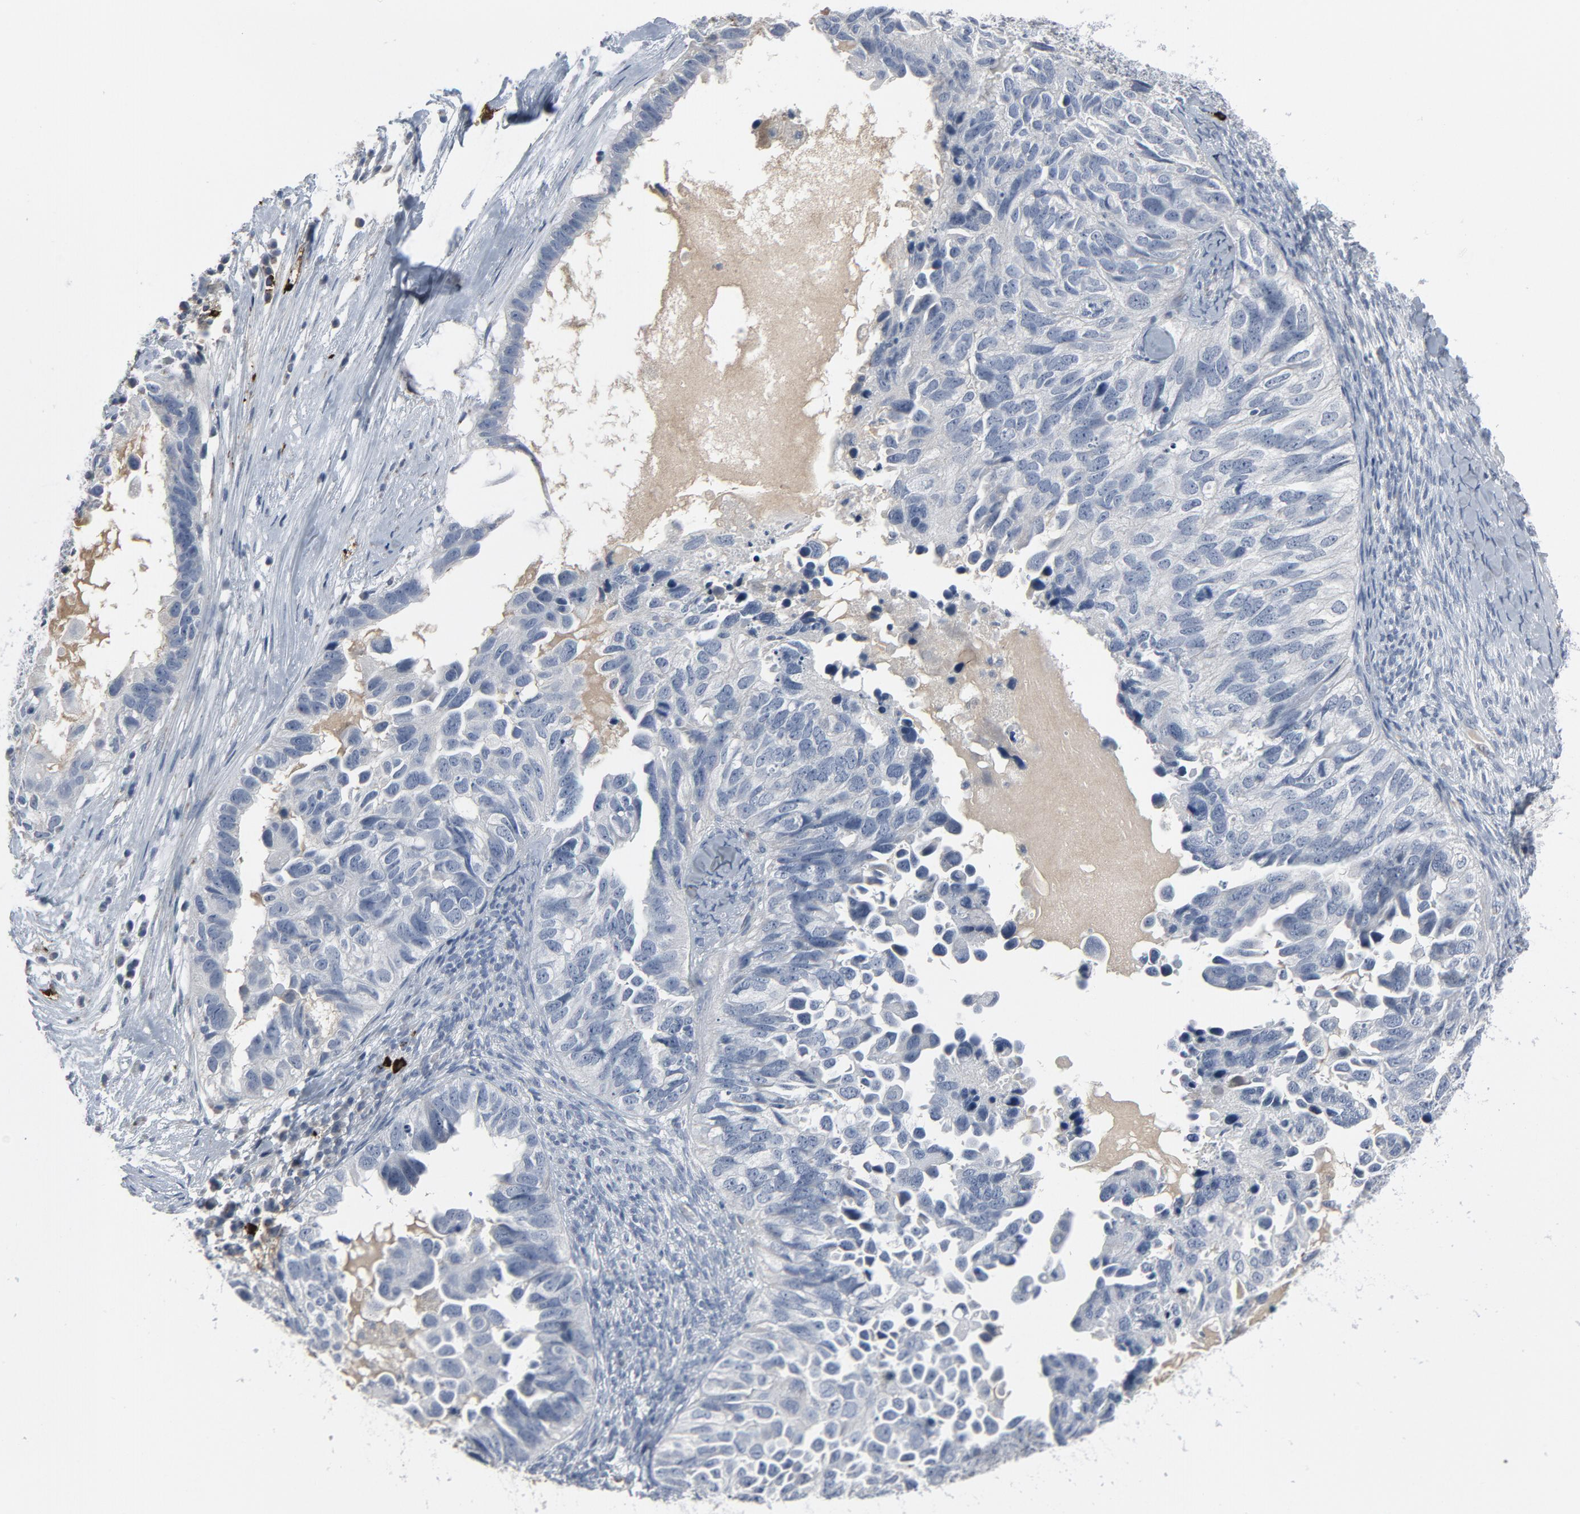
{"staining": {"intensity": "negative", "quantity": "none", "location": "none"}, "tissue": "ovarian cancer", "cell_type": "Tumor cells", "image_type": "cancer", "snomed": [{"axis": "morphology", "description": "Cystadenocarcinoma, serous, NOS"}, {"axis": "topography", "description": "Ovary"}], "caption": "Immunohistochemistry (IHC) of human serous cystadenocarcinoma (ovarian) exhibits no expression in tumor cells.", "gene": "GPX2", "patient": {"sex": "female", "age": 82}}